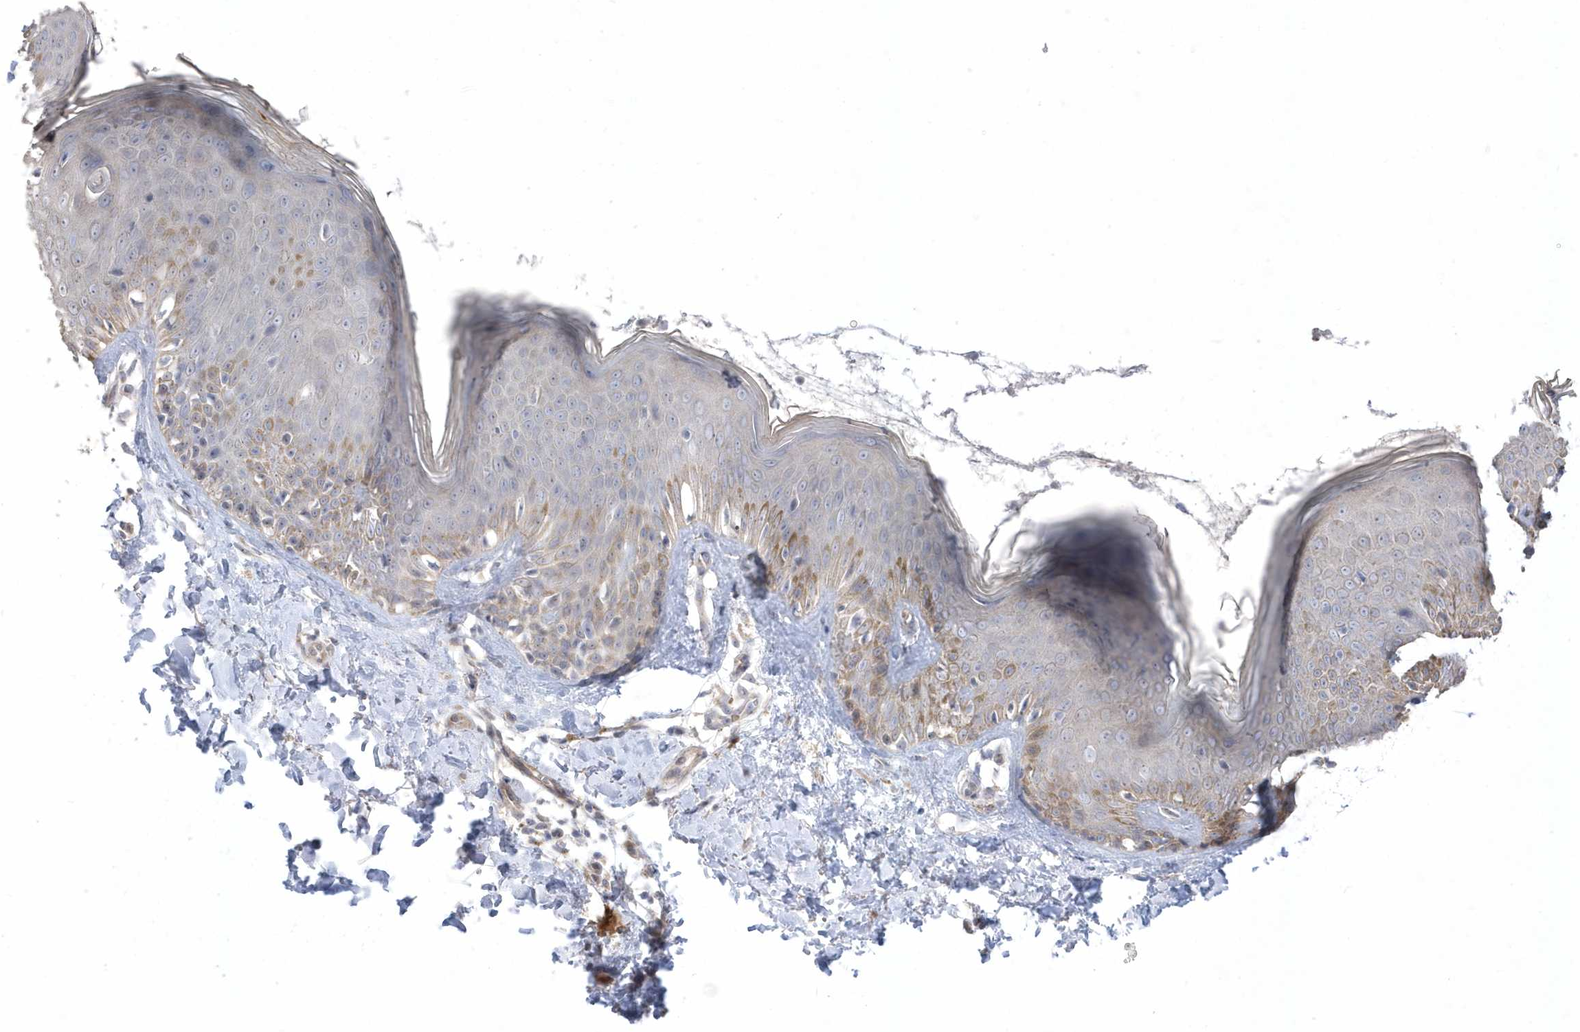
{"staining": {"intensity": "negative", "quantity": "none", "location": "none"}, "tissue": "skin", "cell_type": "Fibroblasts", "image_type": "normal", "snomed": [{"axis": "morphology", "description": "Normal tissue, NOS"}, {"axis": "topography", "description": "Skin"}], "caption": "Protein analysis of unremarkable skin shows no significant expression in fibroblasts.", "gene": "GTPBP6", "patient": {"sex": "male", "age": 37}}